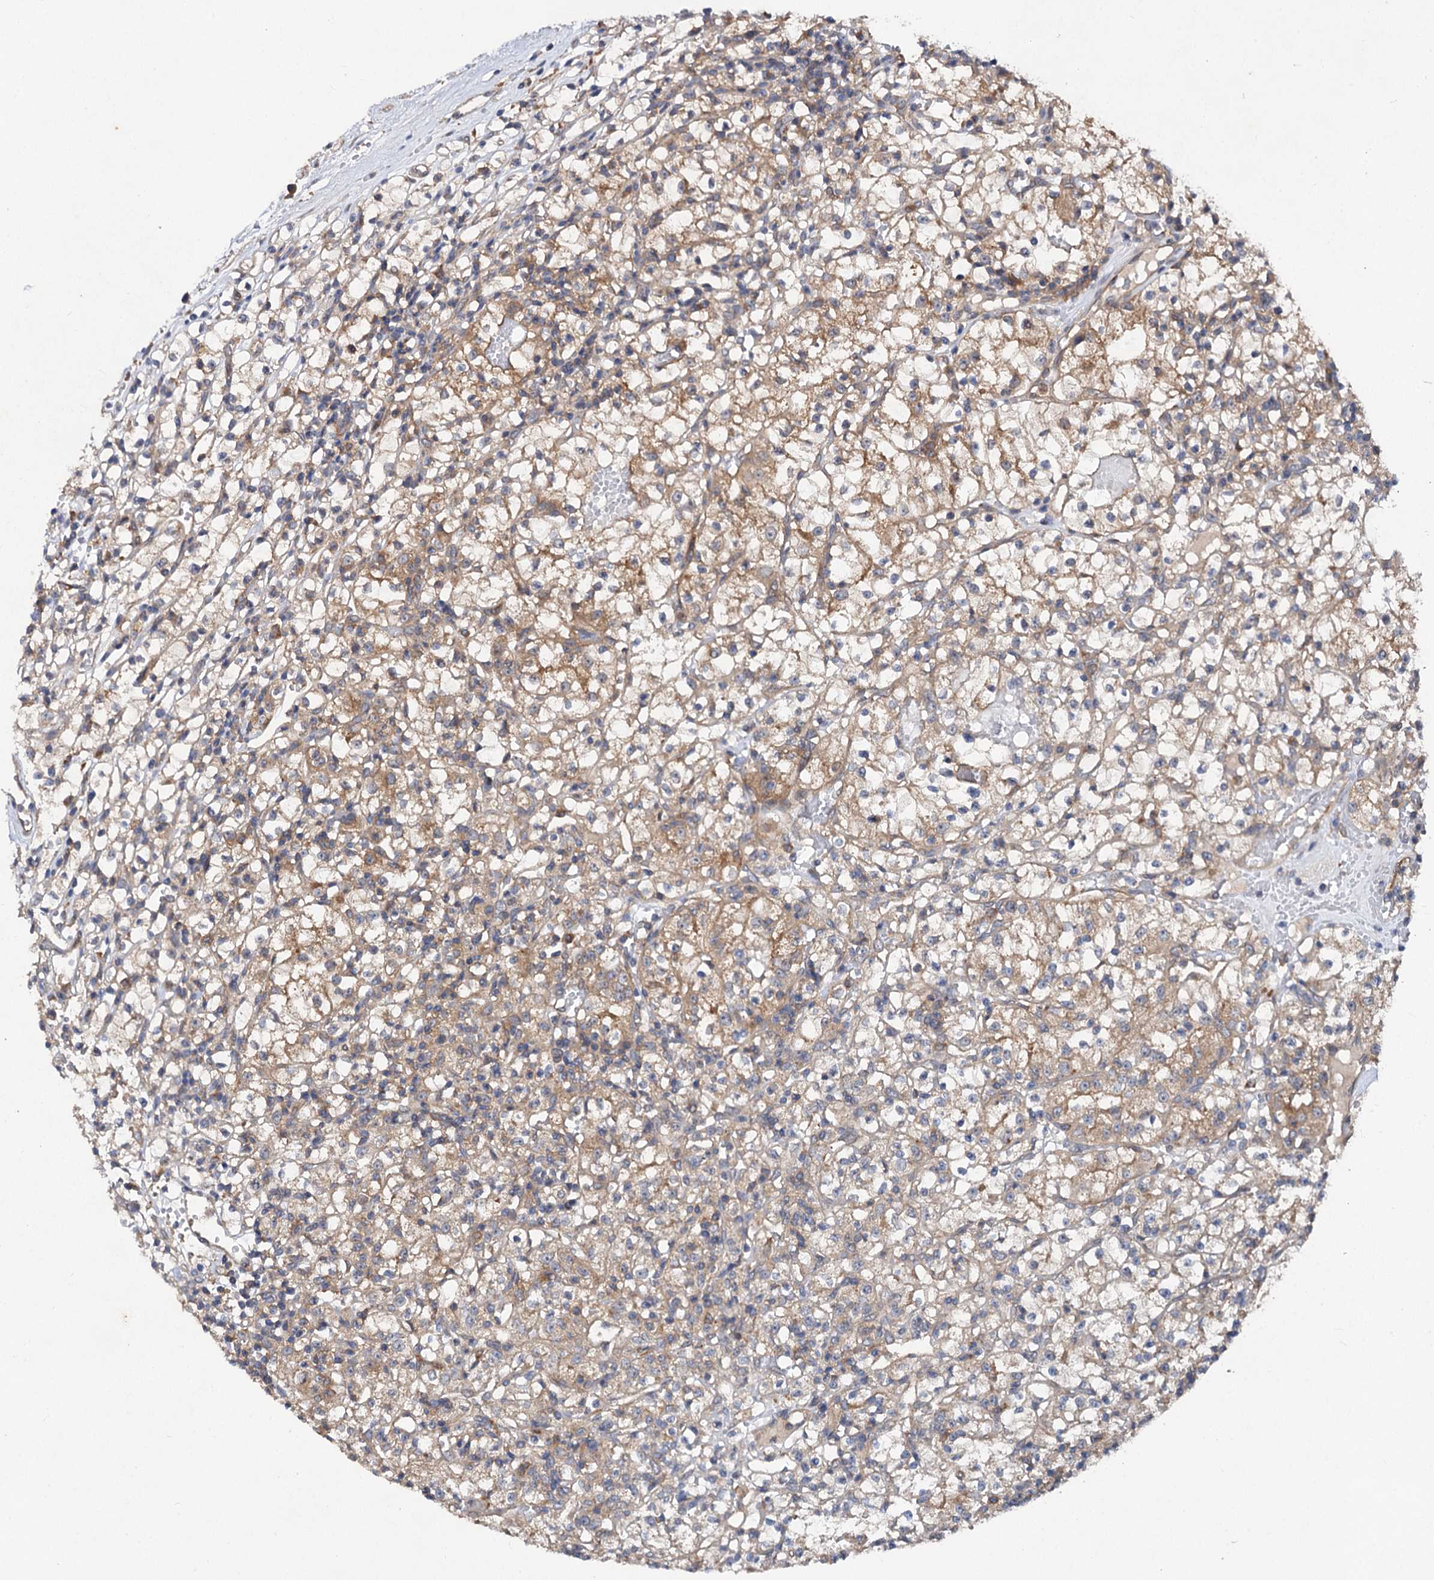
{"staining": {"intensity": "weak", "quantity": ">75%", "location": "cytoplasmic/membranous"}, "tissue": "renal cancer", "cell_type": "Tumor cells", "image_type": "cancer", "snomed": [{"axis": "morphology", "description": "Adenocarcinoma, NOS"}, {"axis": "topography", "description": "Kidney"}], "caption": "This photomicrograph shows immunohistochemistry staining of adenocarcinoma (renal), with low weak cytoplasmic/membranous expression in approximately >75% of tumor cells.", "gene": "VPS29", "patient": {"sex": "female", "age": 59}}